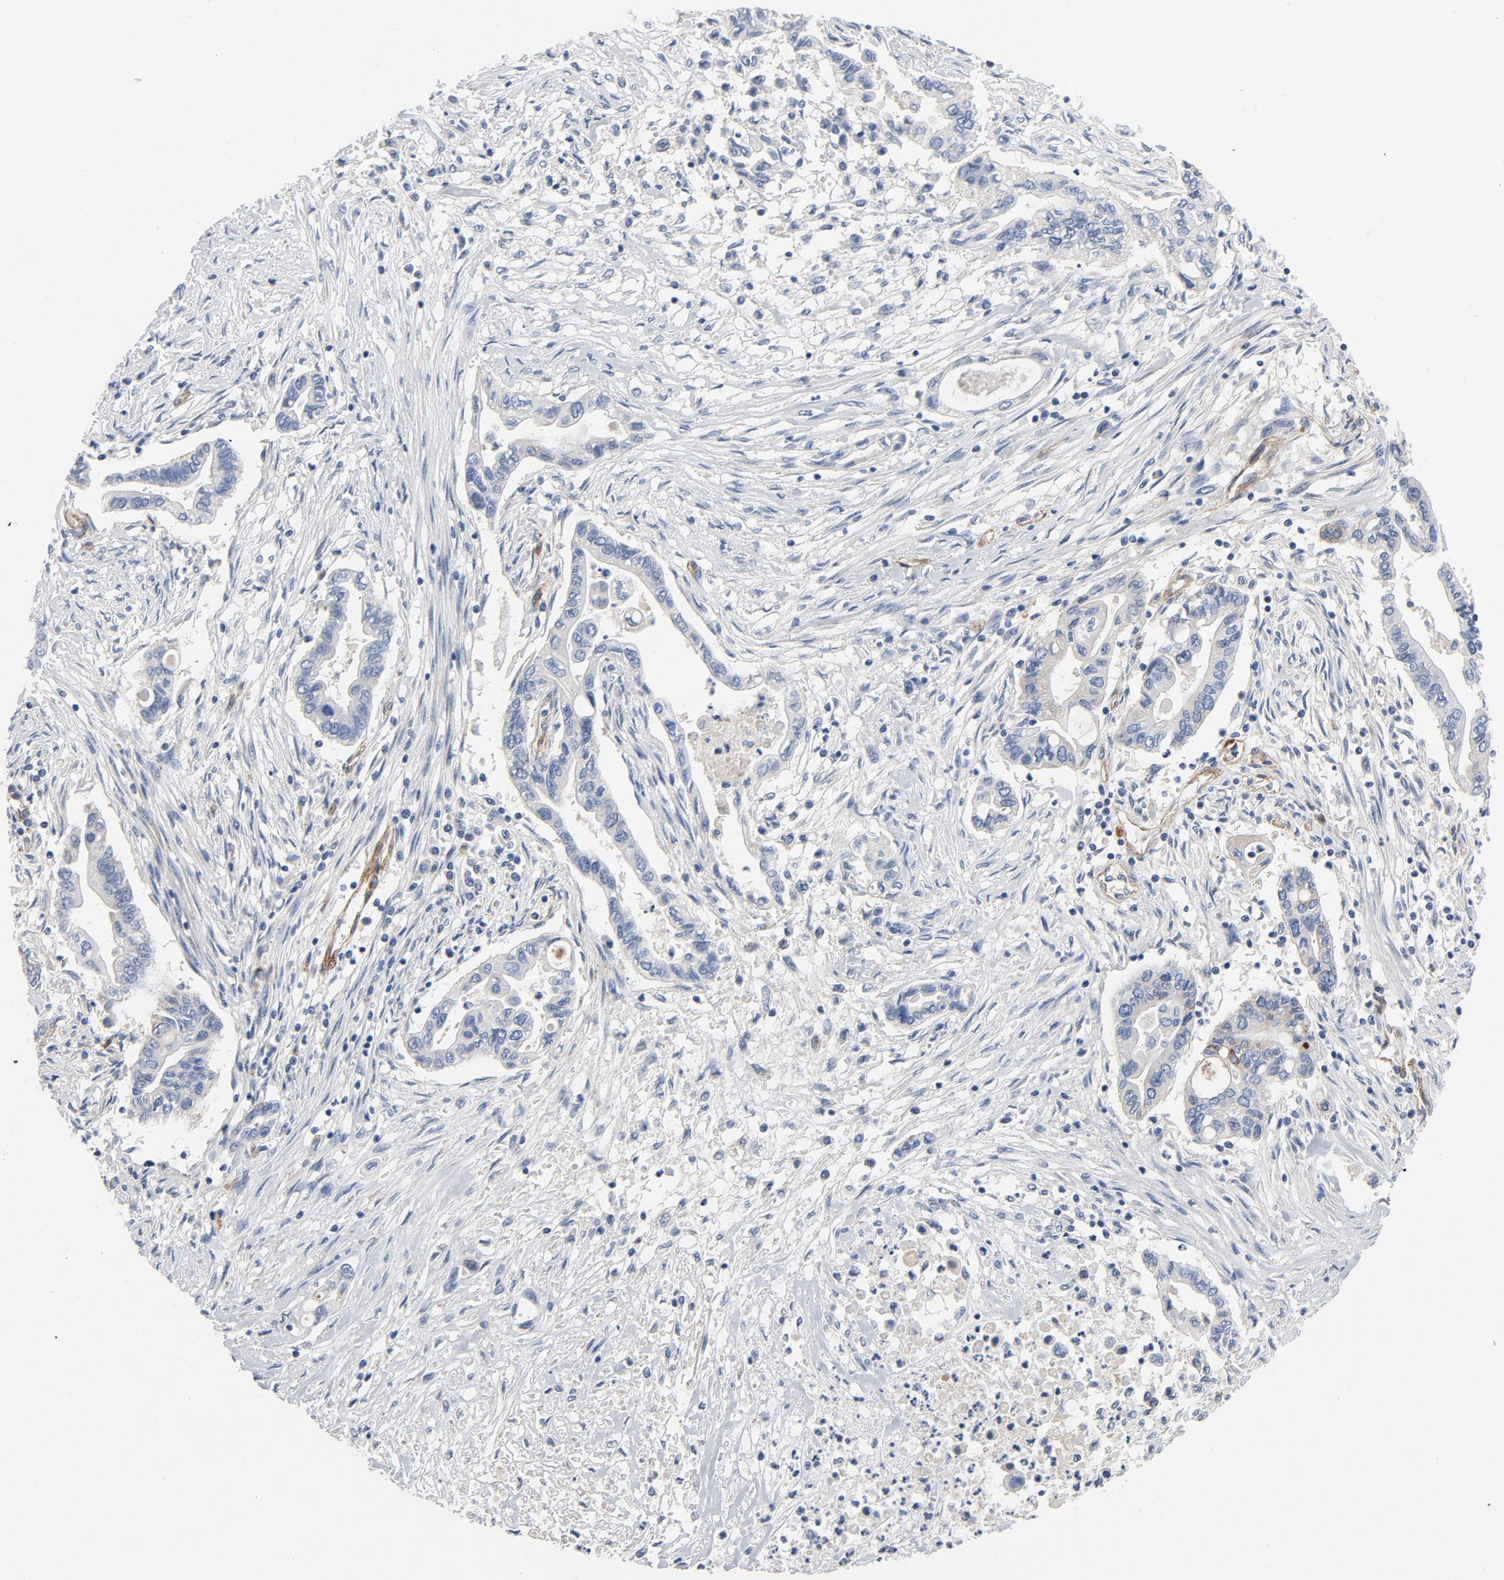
{"staining": {"intensity": "negative", "quantity": "none", "location": "none"}, "tissue": "pancreatic cancer", "cell_type": "Tumor cells", "image_type": "cancer", "snomed": [{"axis": "morphology", "description": "Adenocarcinoma, NOS"}, {"axis": "topography", "description": "Pancreas"}], "caption": "Tumor cells are negative for brown protein staining in pancreatic adenocarcinoma.", "gene": "LAMC1", "patient": {"sex": "female", "age": 57}}